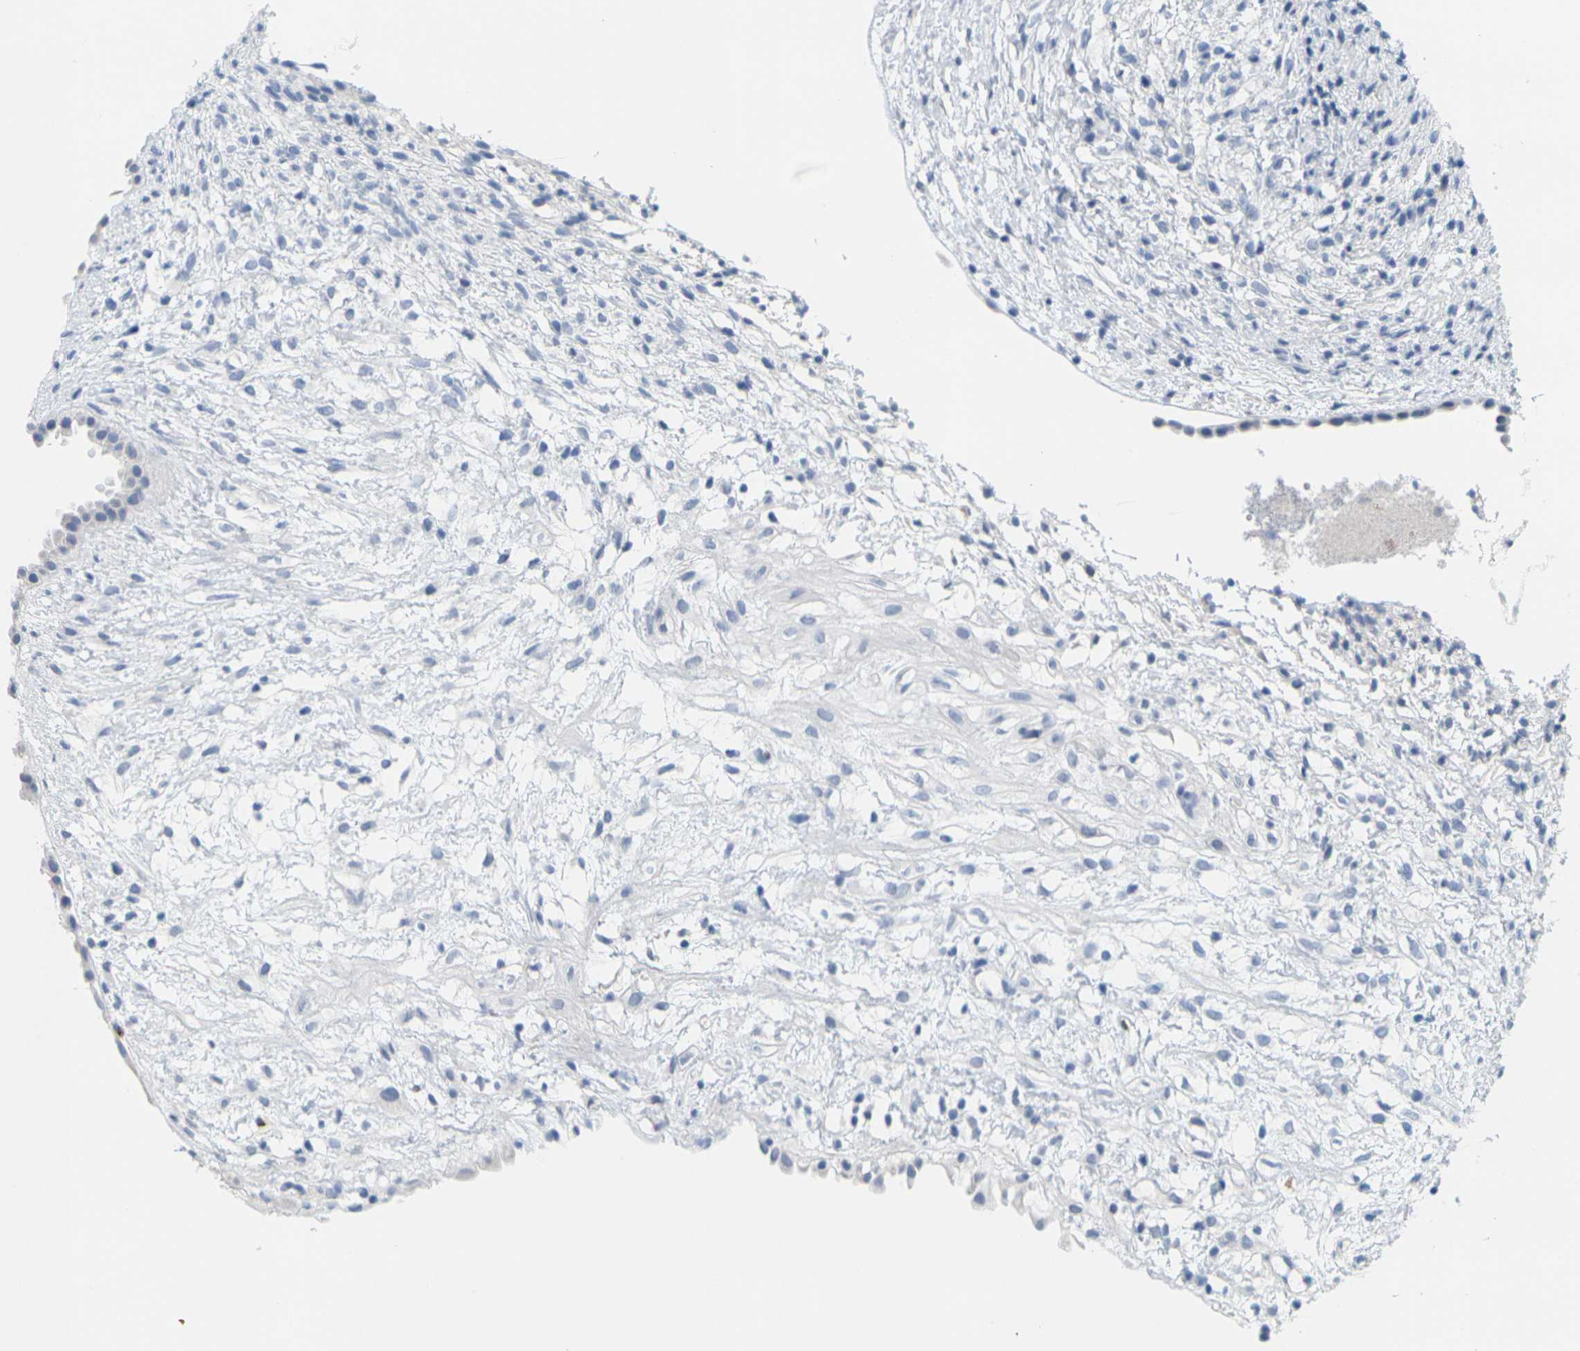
{"staining": {"intensity": "negative", "quantity": "none", "location": "none"}, "tissue": "ovary", "cell_type": "Follicle cells", "image_type": "normal", "snomed": [{"axis": "morphology", "description": "Normal tissue, NOS"}, {"axis": "morphology", "description": "Cyst, NOS"}, {"axis": "topography", "description": "Ovary"}], "caption": "Photomicrograph shows no protein positivity in follicle cells of normal ovary. (Brightfield microscopy of DAB (3,3'-diaminobenzidine) immunohistochemistry at high magnification).", "gene": "HLA", "patient": {"sex": "female", "age": 18}}